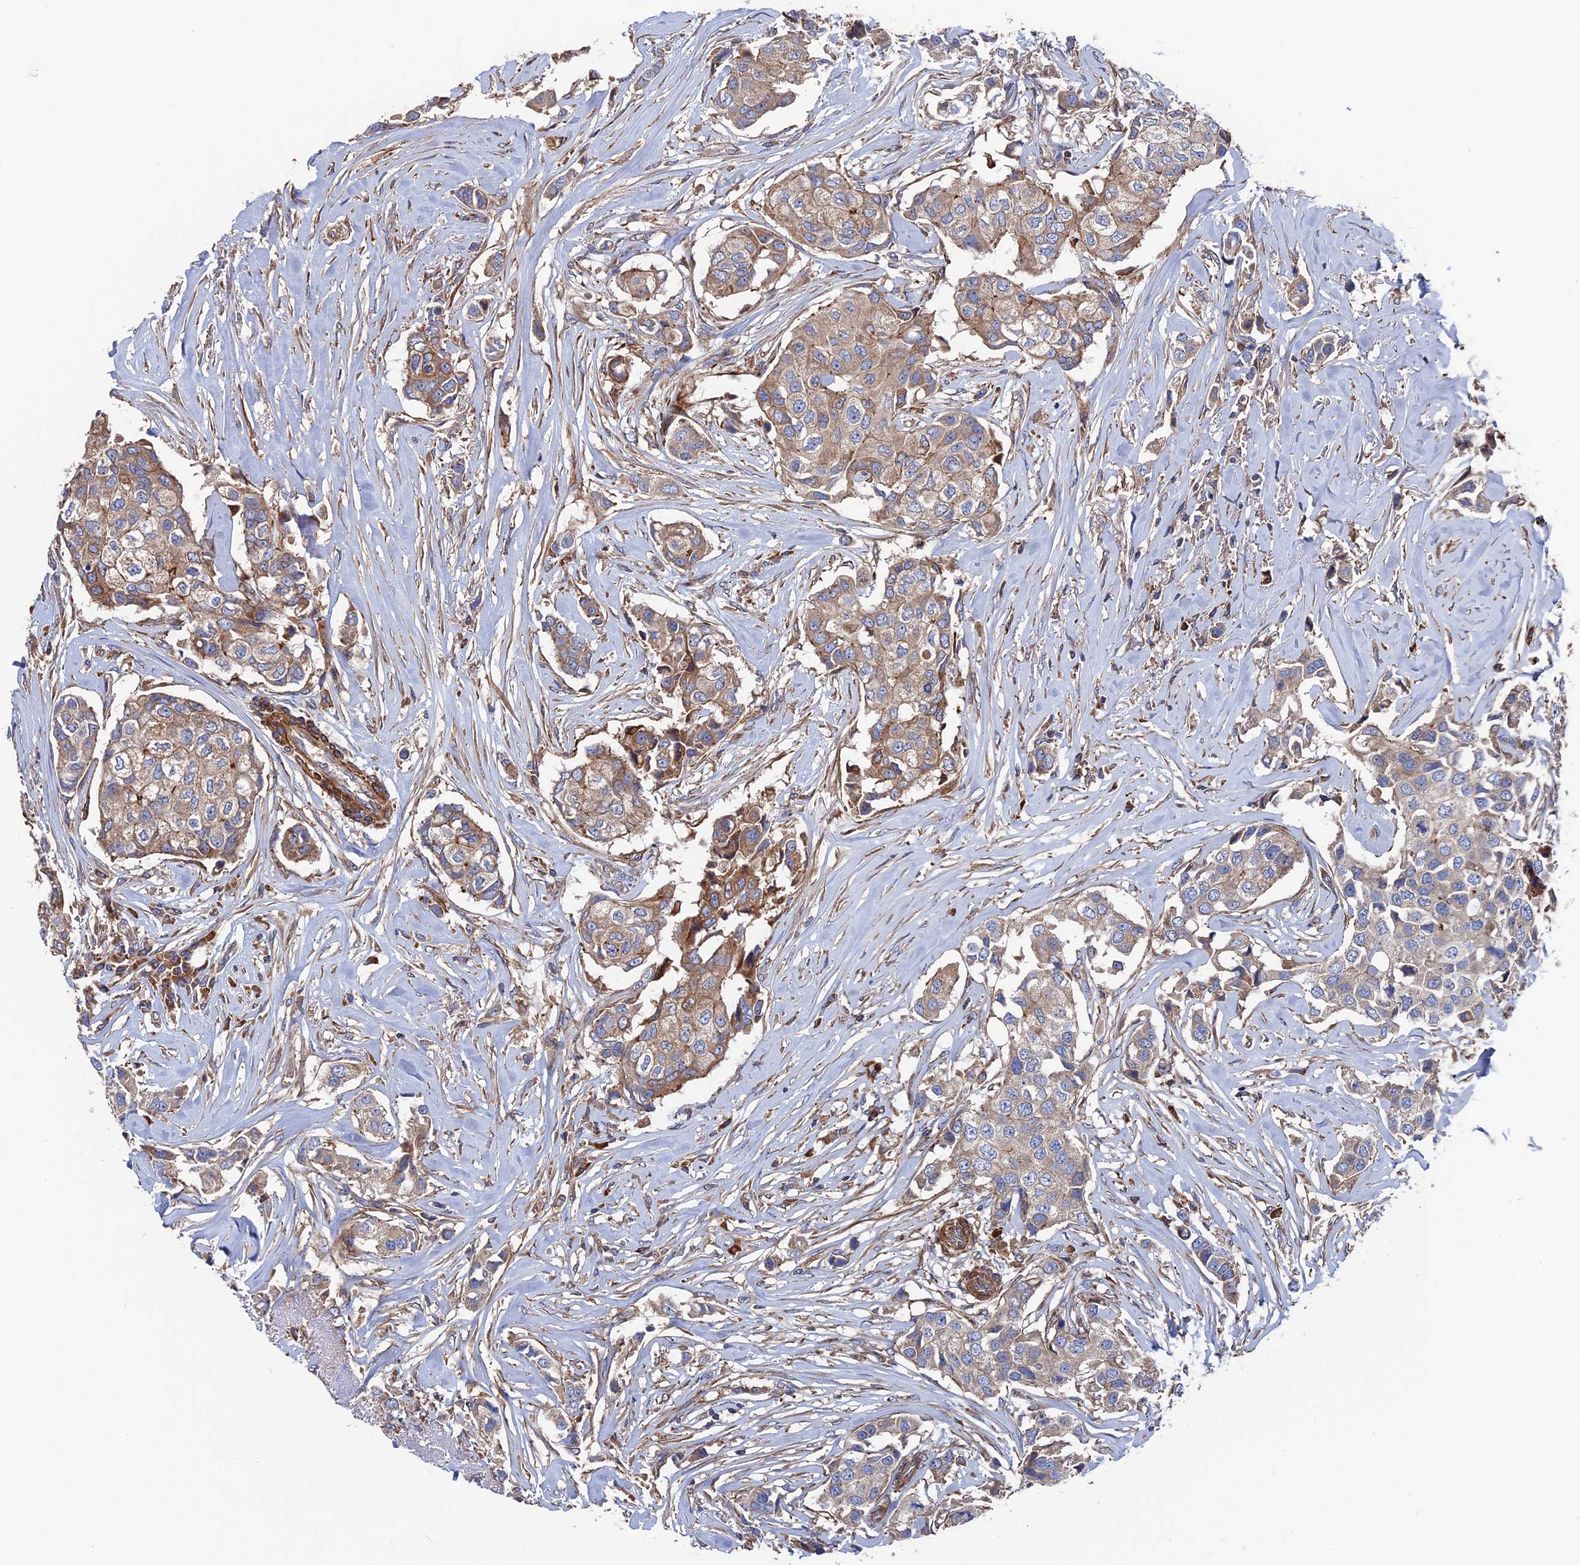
{"staining": {"intensity": "weak", "quantity": "25%-75%", "location": "cytoplasmic/membranous"}, "tissue": "breast cancer", "cell_type": "Tumor cells", "image_type": "cancer", "snomed": [{"axis": "morphology", "description": "Duct carcinoma"}, {"axis": "topography", "description": "Breast"}], "caption": "Immunohistochemical staining of human infiltrating ductal carcinoma (breast) exhibits low levels of weak cytoplasmic/membranous positivity in about 25%-75% of tumor cells.", "gene": "DNAJC3", "patient": {"sex": "female", "age": 80}}